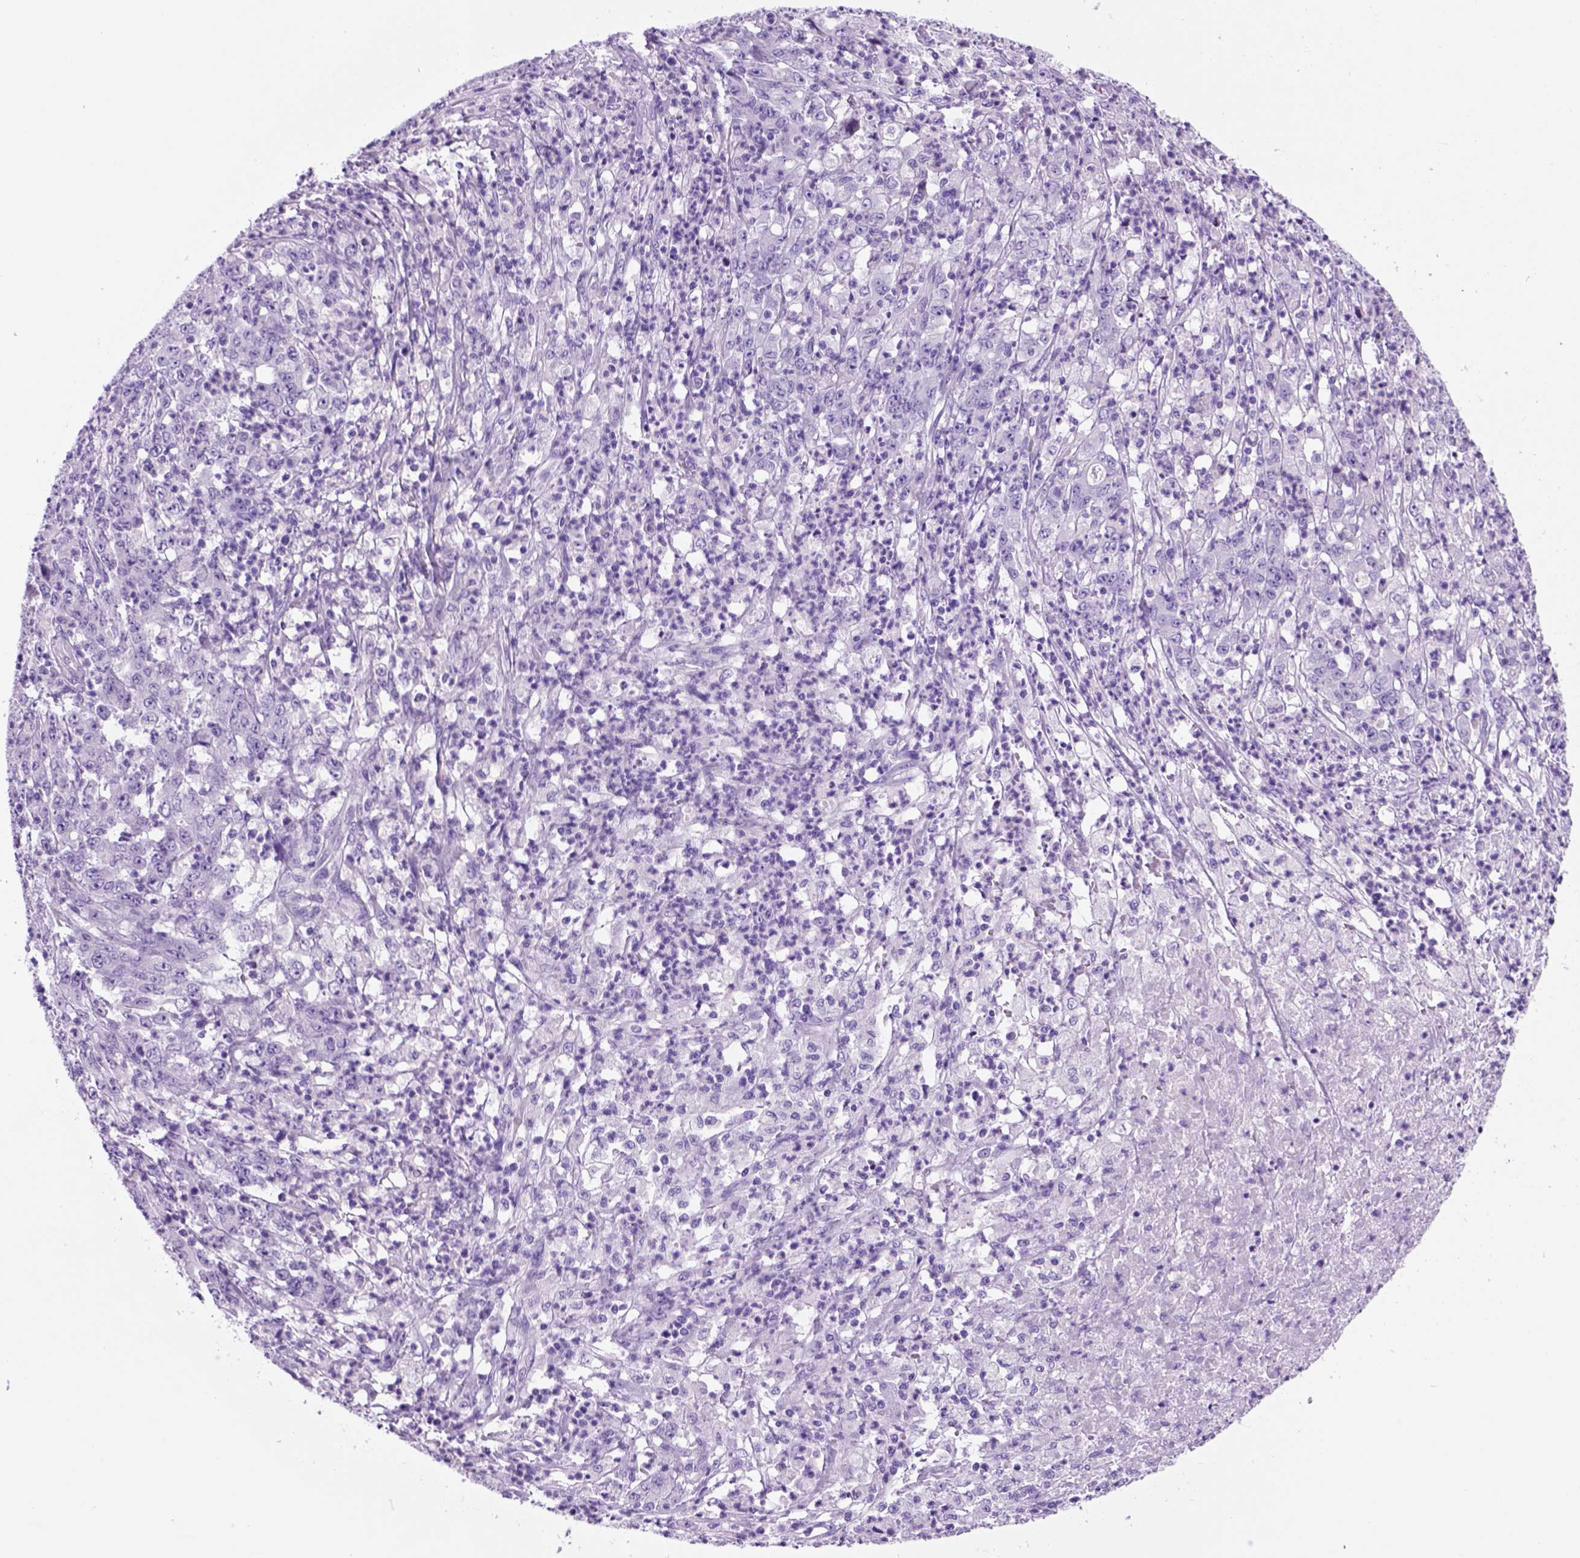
{"staining": {"intensity": "negative", "quantity": "none", "location": "none"}, "tissue": "stomach cancer", "cell_type": "Tumor cells", "image_type": "cancer", "snomed": [{"axis": "morphology", "description": "Adenocarcinoma, NOS"}, {"axis": "topography", "description": "Stomach, lower"}], "caption": "Immunohistochemistry (IHC) micrograph of neoplastic tissue: human stomach adenocarcinoma stained with DAB (3,3'-diaminobenzidine) shows no significant protein staining in tumor cells. (DAB immunohistochemistry visualized using brightfield microscopy, high magnification).", "gene": "HHIPL2", "patient": {"sex": "female", "age": 71}}